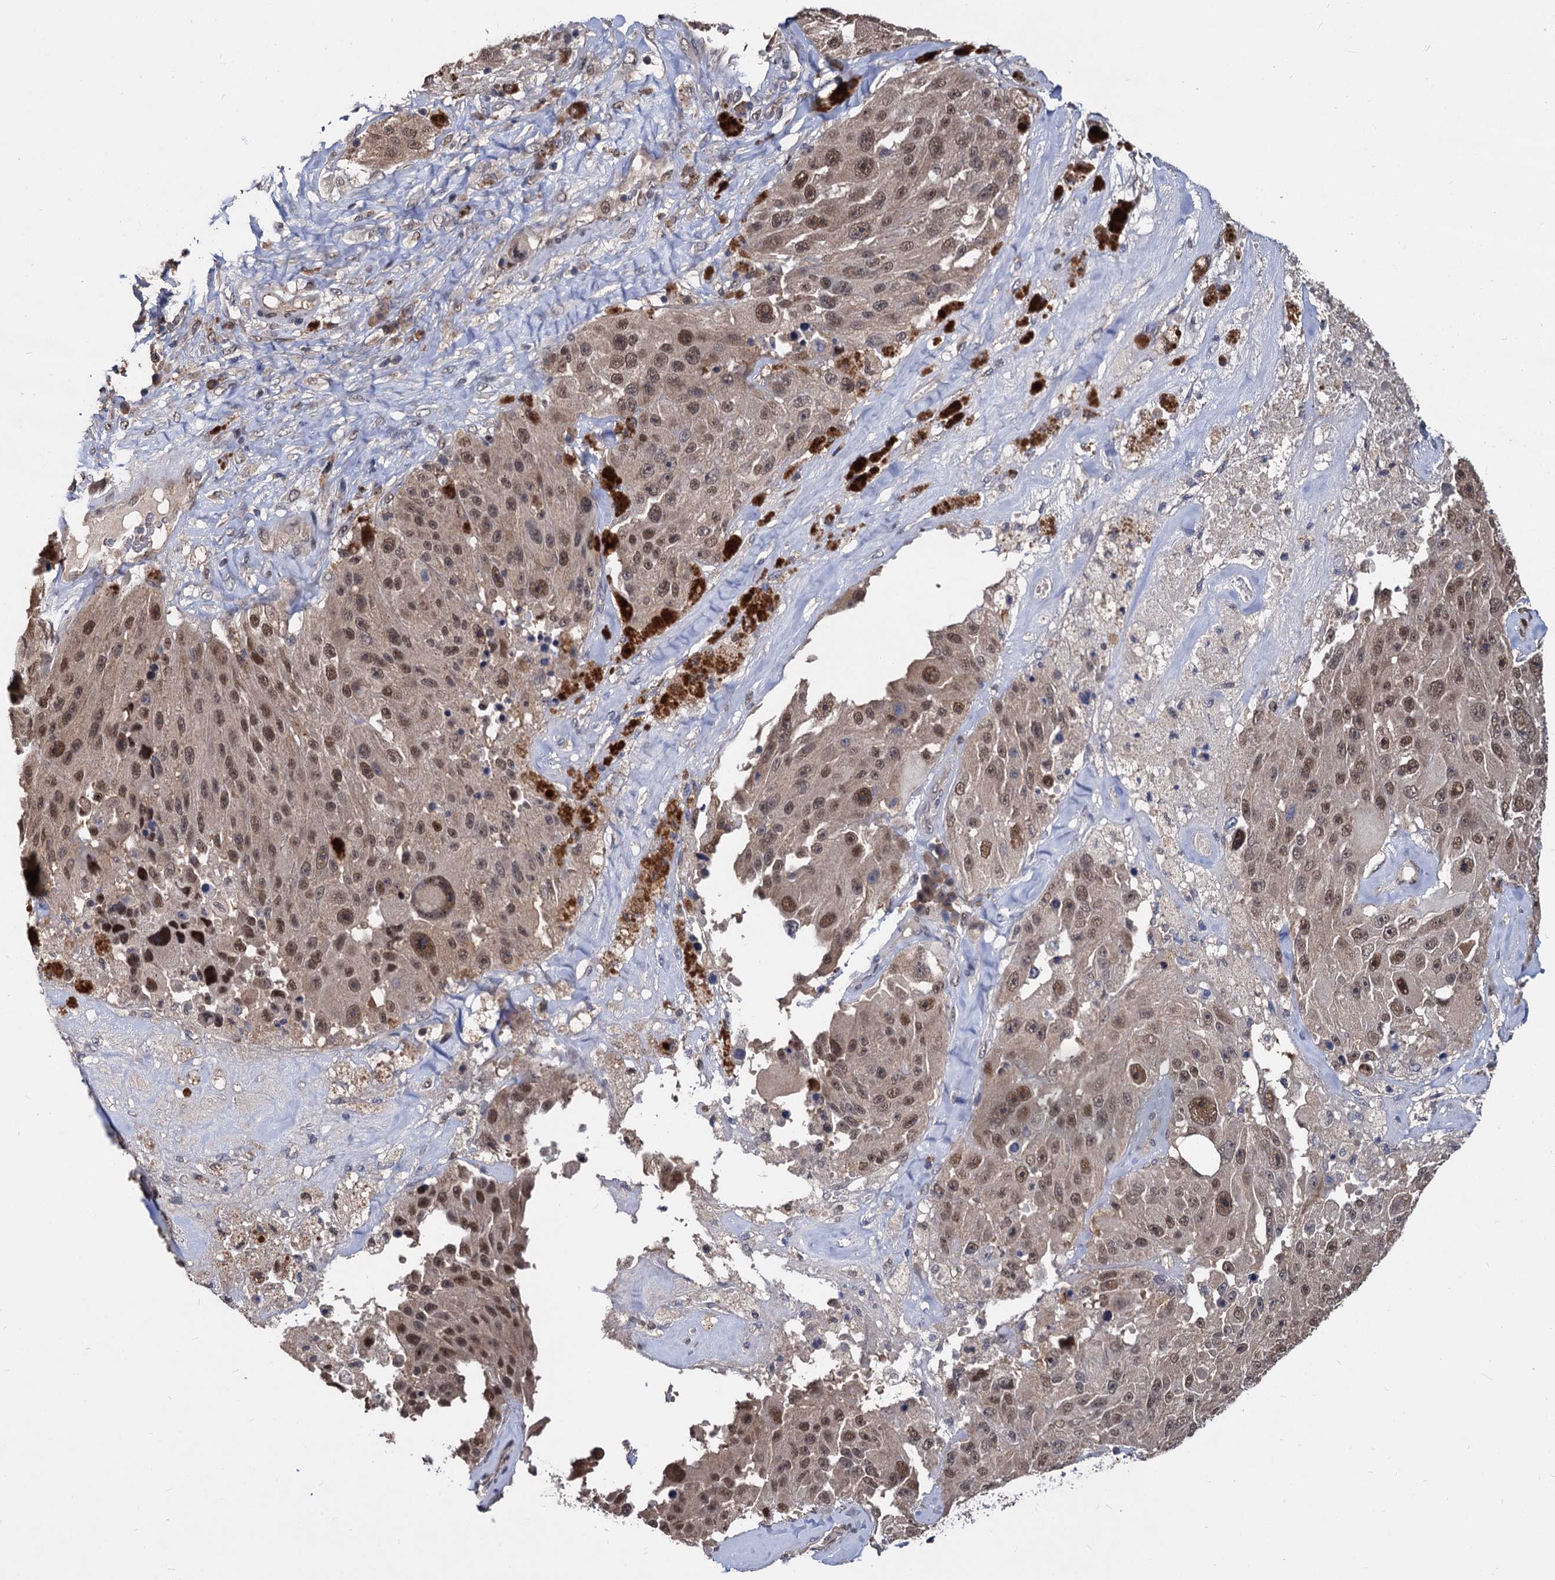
{"staining": {"intensity": "moderate", "quantity": ">75%", "location": "nuclear"}, "tissue": "melanoma", "cell_type": "Tumor cells", "image_type": "cancer", "snomed": [{"axis": "morphology", "description": "Malignant melanoma, Metastatic site"}, {"axis": "topography", "description": "Lymph node"}], "caption": "IHC of human malignant melanoma (metastatic site) displays medium levels of moderate nuclear staining in approximately >75% of tumor cells.", "gene": "PSMD4", "patient": {"sex": "male", "age": 62}}